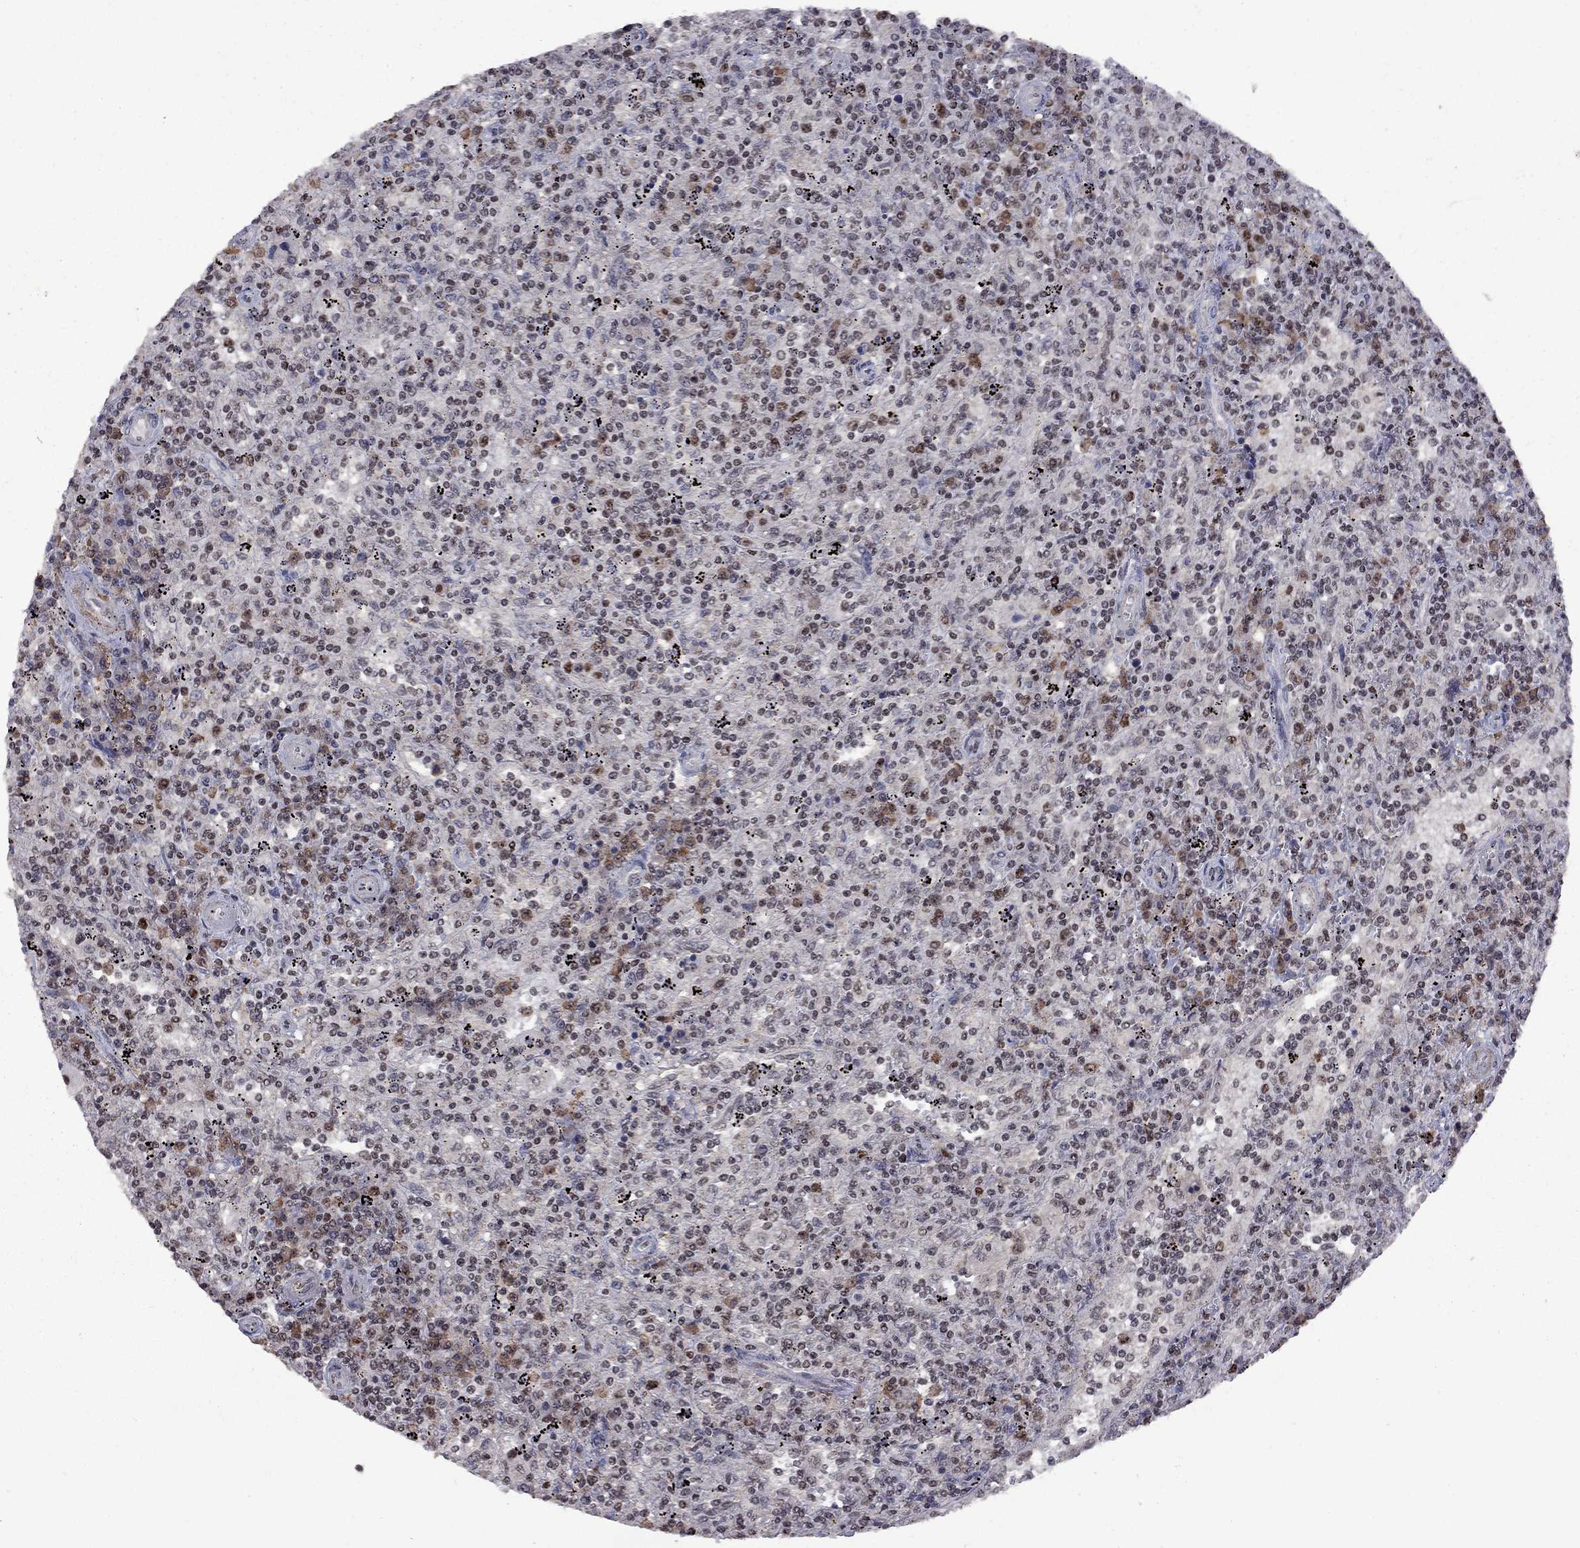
{"staining": {"intensity": "negative", "quantity": "none", "location": "none"}, "tissue": "lymphoma", "cell_type": "Tumor cells", "image_type": "cancer", "snomed": [{"axis": "morphology", "description": "Malignant lymphoma, non-Hodgkin's type, Low grade"}, {"axis": "topography", "description": "Spleen"}], "caption": "Lymphoma stained for a protein using immunohistochemistry (IHC) exhibits no staining tumor cells.", "gene": "SPOUT1", "patient": {"sex": "male", "age": 62}}